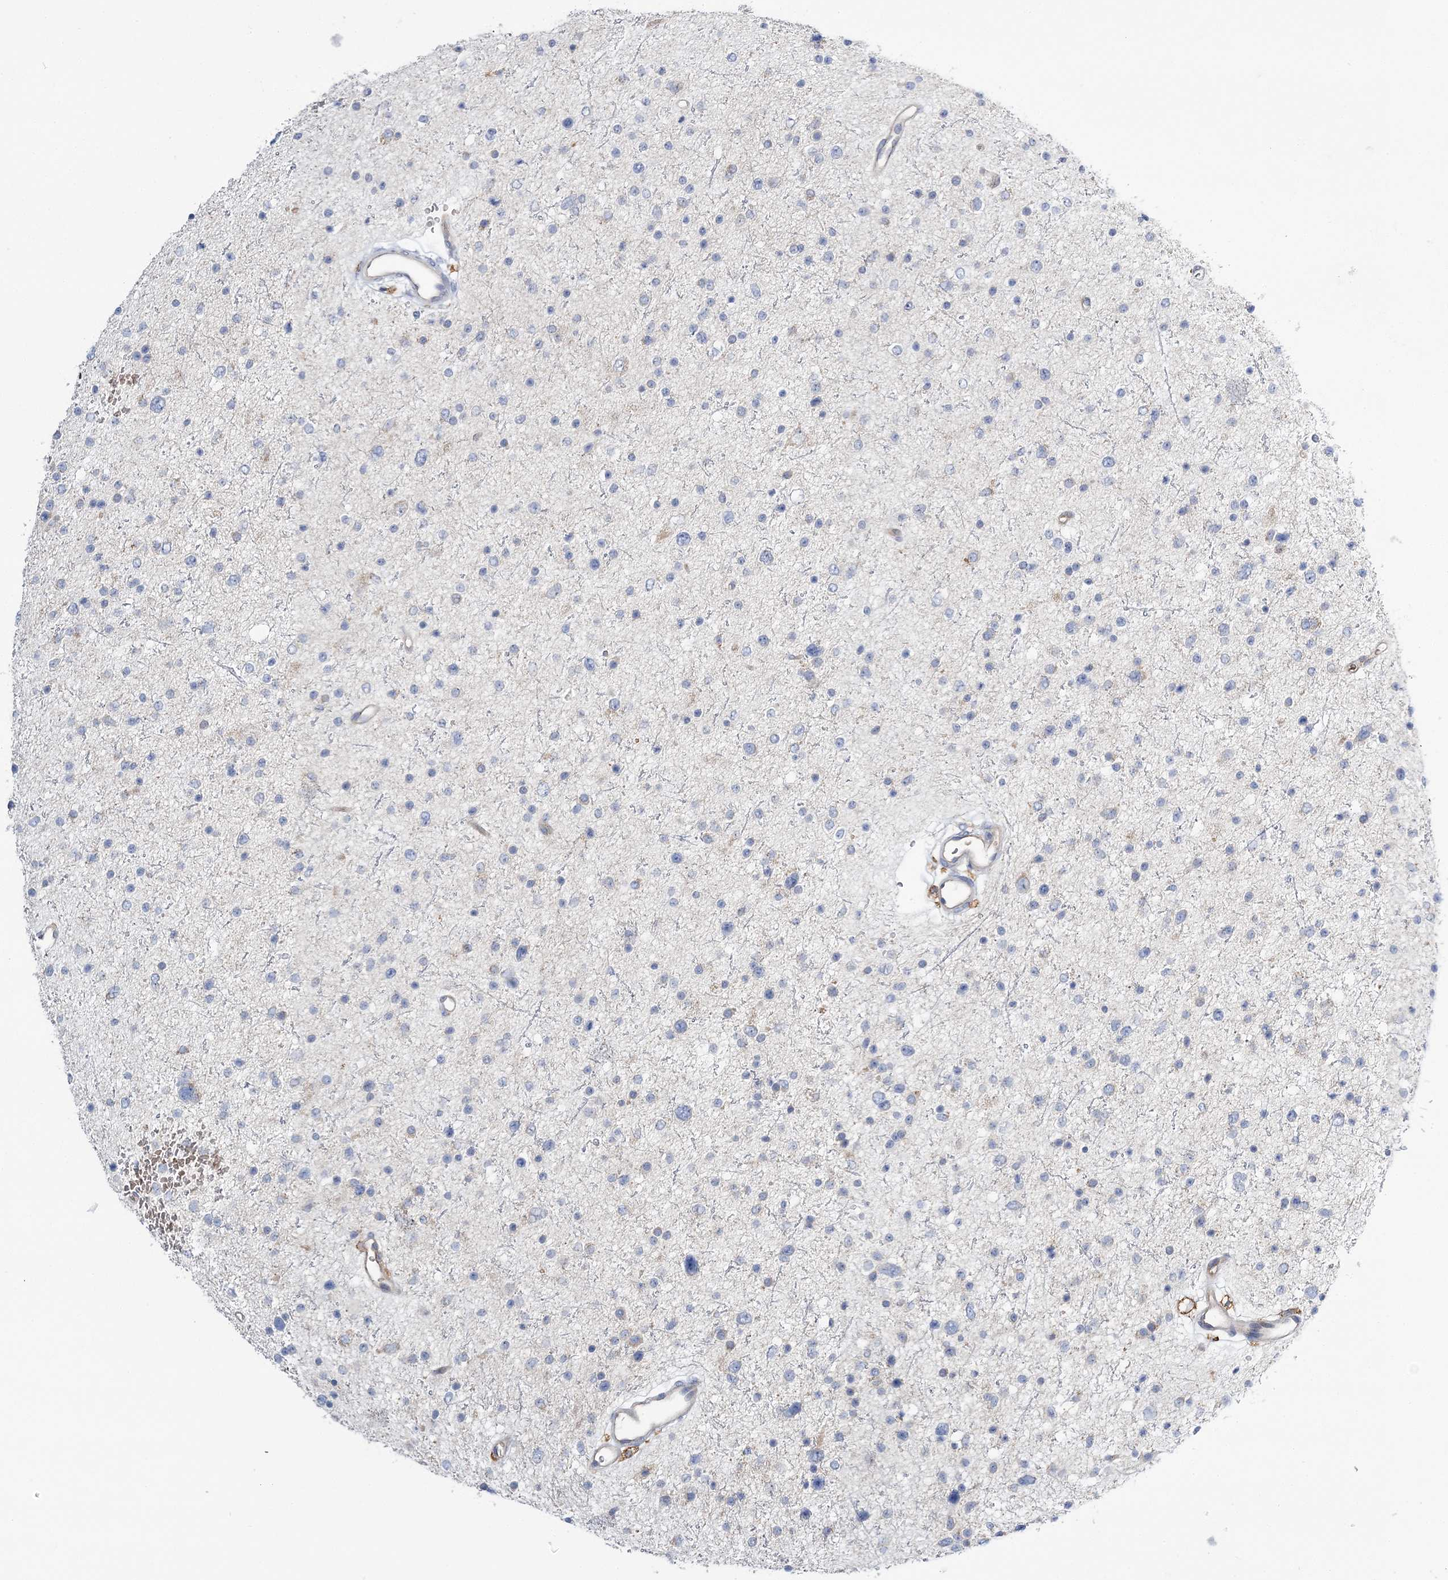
{"staining": {"intensity": "negative", "quantity": "none", "location": "none"}, "tissue": "glioma", "cell_type": "Tumor cells", "image_type": "cancer", "snomed": [{"axis": "morphology", "description": "Glioma, malignant, Low grade"}, {"axis": "topography", "description": "Brain"}], "caption": "Immunohistochemistry (IHC) of human glioma exhibits no expression in tumor cells.", "gene": "ATP11B", "patient": {"sex": "female", "age": 37}}